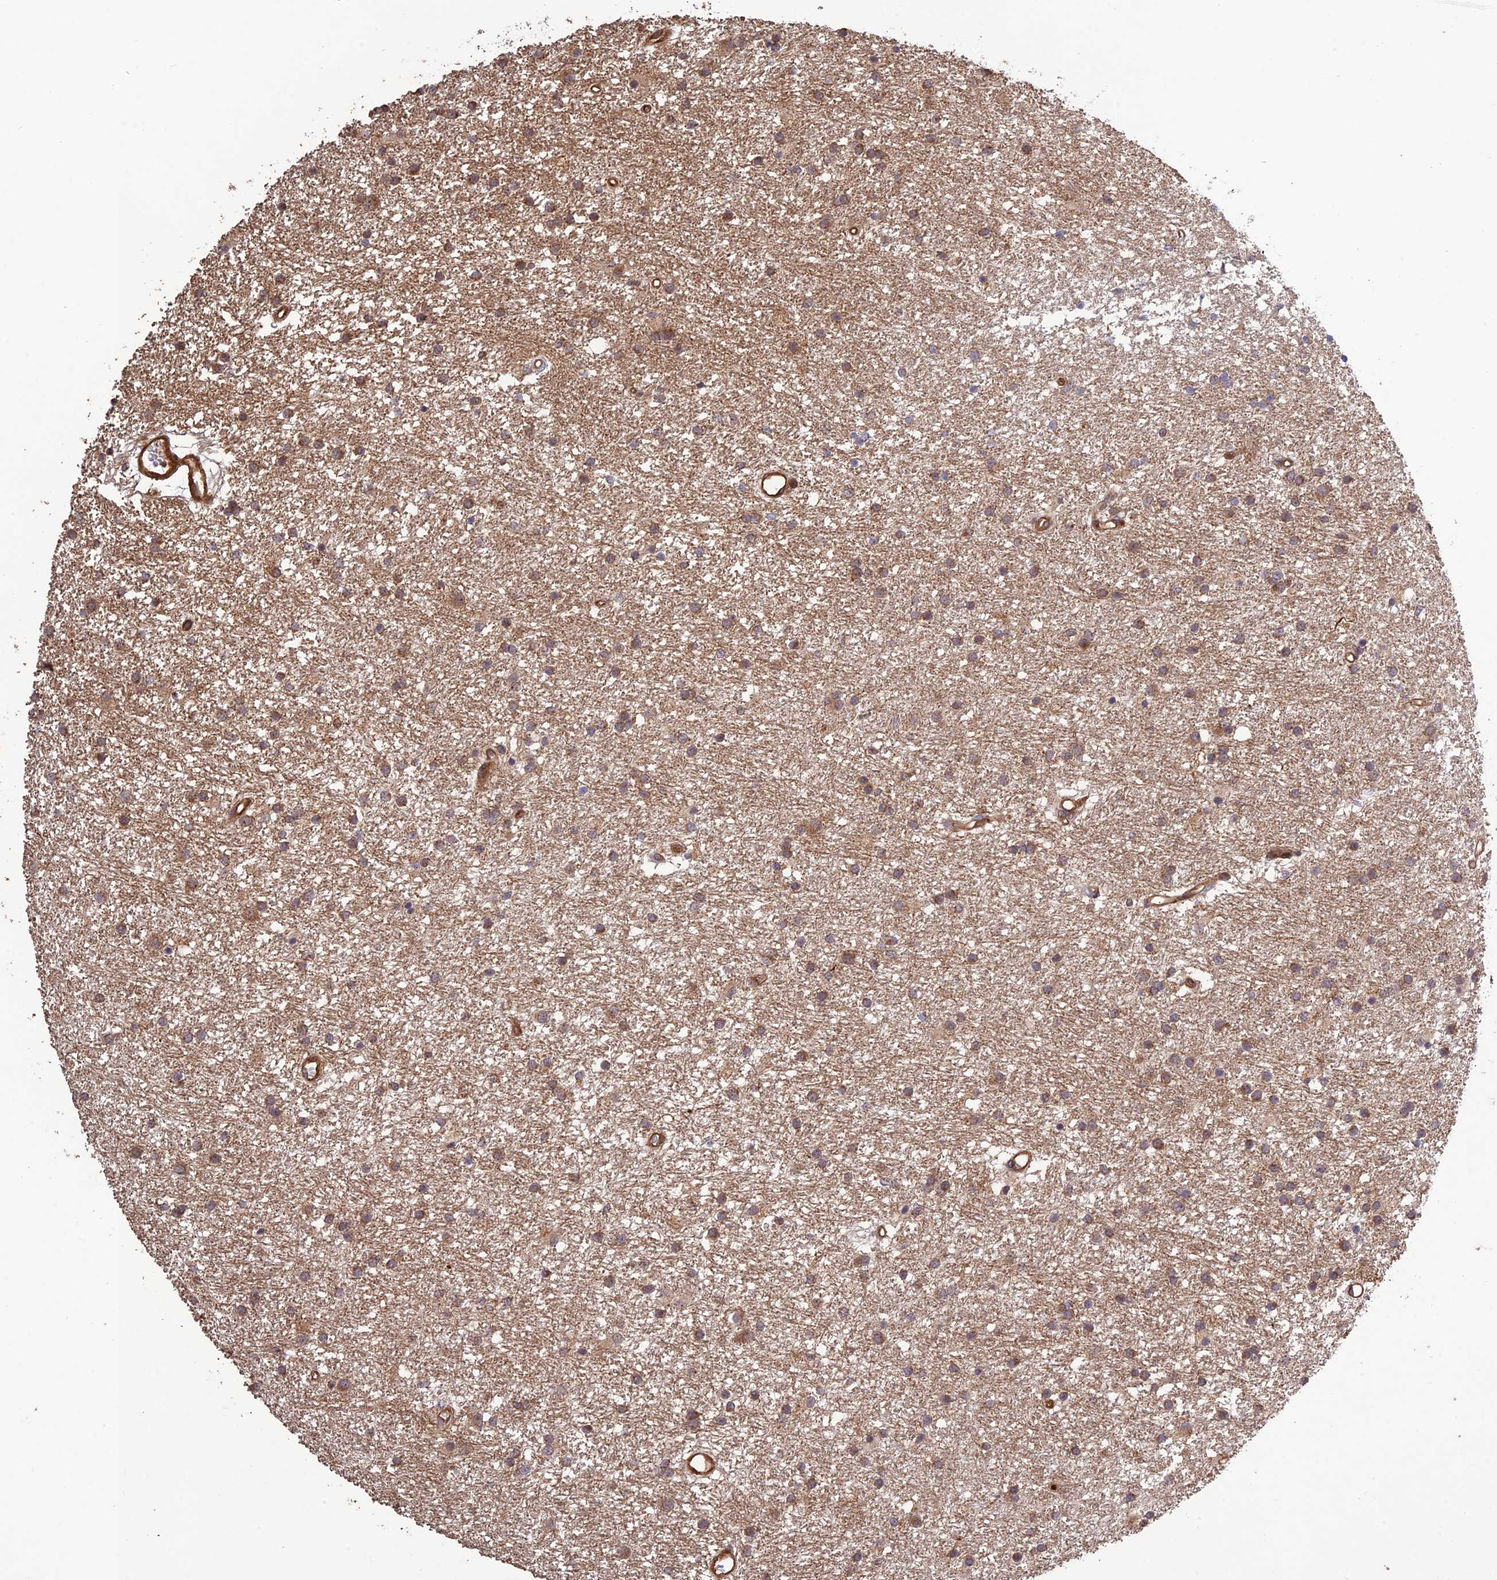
{"staining": {"intensity": "weak", "quantity": ">75%", "location": "cytoplasmic/membranous"}, "tissue": "glioma", "cell_type": "Tumor cells", "image_type": "cancer", "snomed": [{"axis": "morphology", "description": "Glioma, malignant, High grade"}, {"axis": "topography", "description": "Brain"}], "caption": "Immunohistochemical staining of glioma reveals low levels of weak cytoplasmic/membranous protein staining in approximately >75% of tumor cells.", "gene": "TMEM131L", "patient": {"sex": "male", "age": 77}}